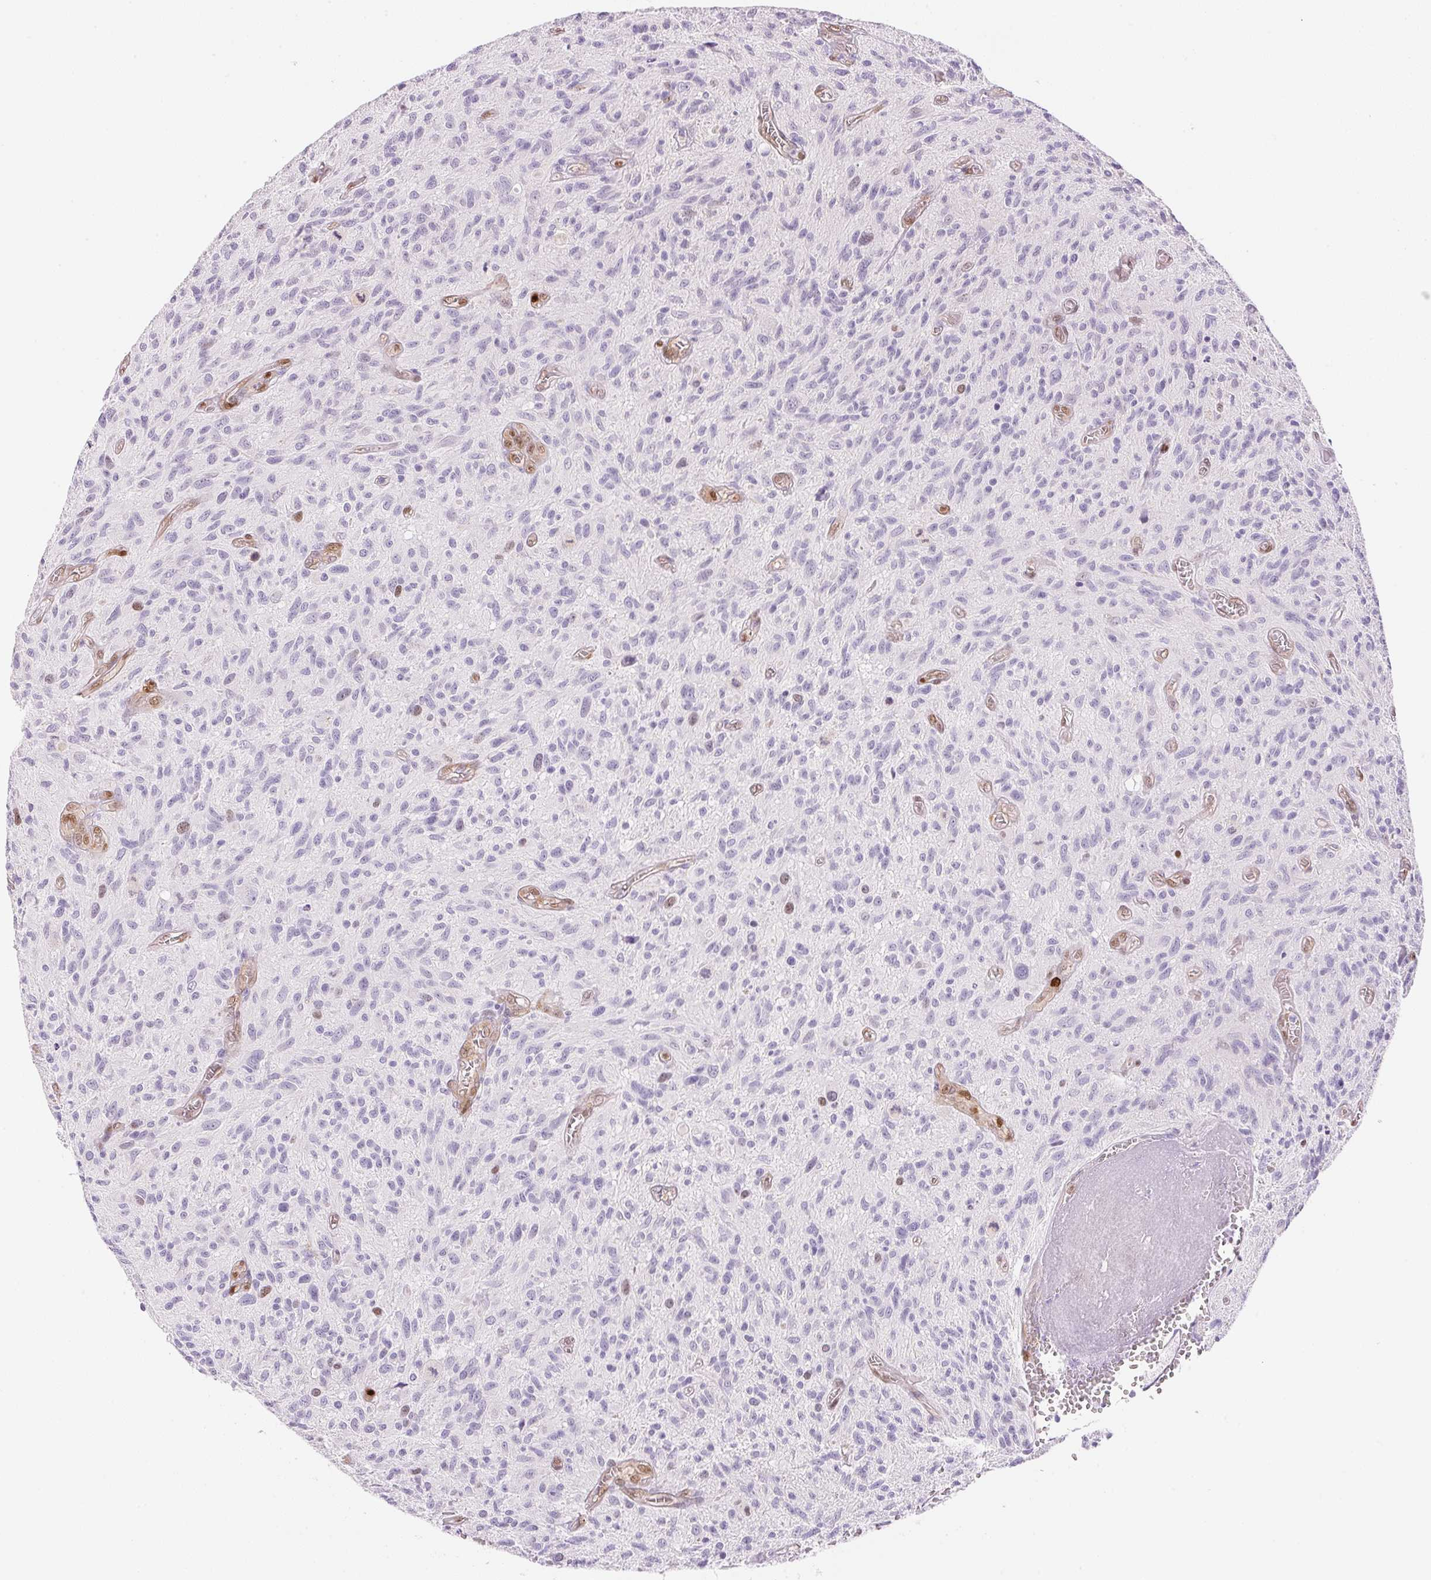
{"staining": {"intensity": "negative", "quantity": "none", "location": "none"}, "tissue": "glioma", "cell_type": "Tumor cells", "image_type": "cancer", "snomed": [{"axis": "morphology", "description": "Glioma, malignant, High grade"}, {"axis": "topography", "description": "Brain"}], "caption": "Tumor cells are negative for protein expression in human glioma.", "gene": "SMTN", "patient": {"sex": "male", "age": 75}}